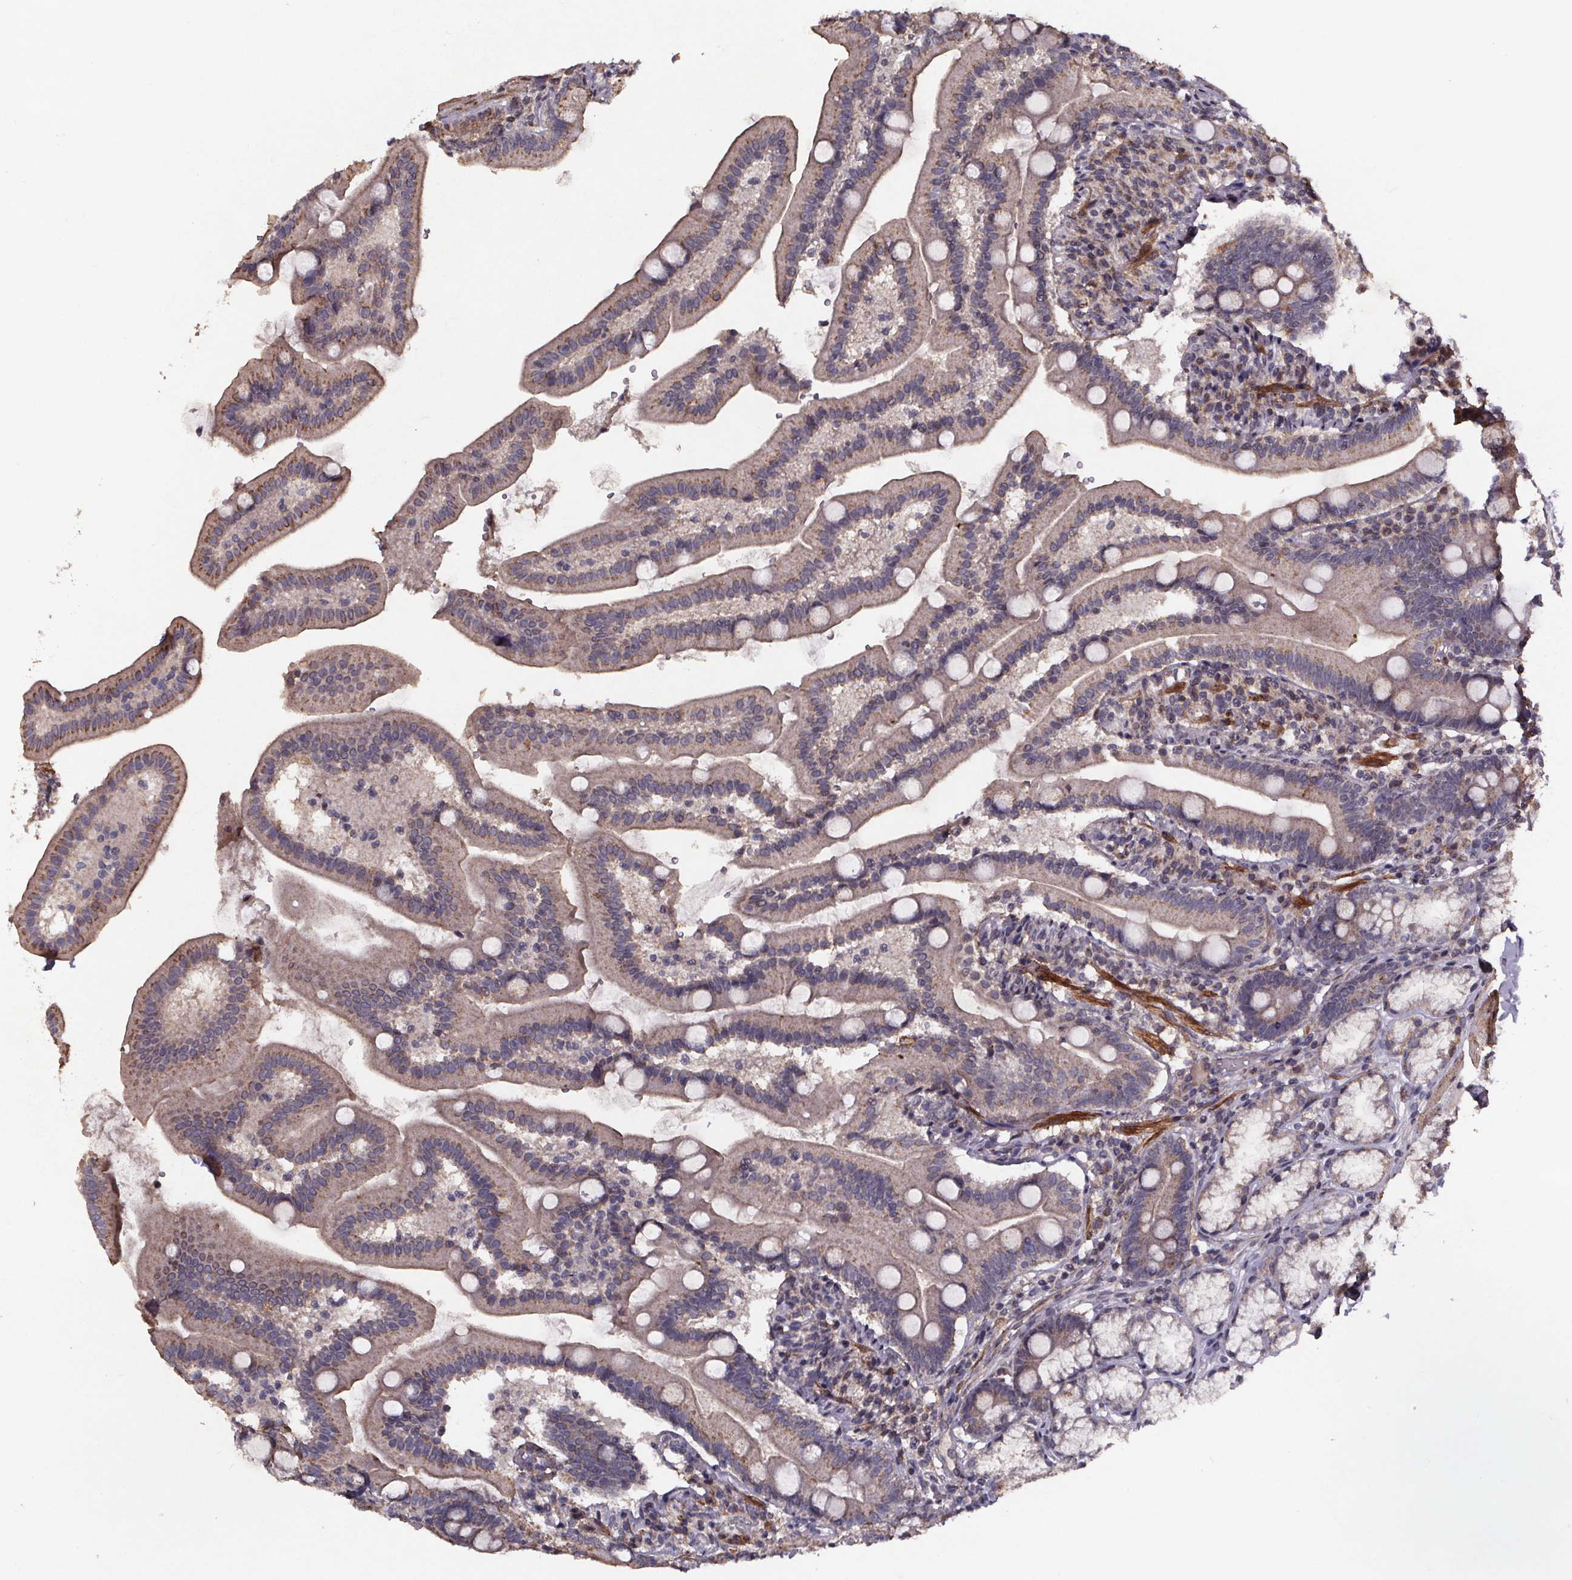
{"staining": {"intensity": "negative", "quantity": "none", "location": "none"}, "tissue": "duodenum", "cell_type": "Glandular cells", "image_type": "normal", "snomed": [{"axis": "morphology", "description": "Normal tissue, NOS"}, {"axis": "topography", "description": "Duodenum"}], "caption": "IHC histopathology image of benign duodenum: human duodenum stained with DAB (3,3'-diaminobenzidine) displays no significant protein expression in glandular cells.", "gene": "PALLD", "patient": {"sex": "female", "age": 67}}